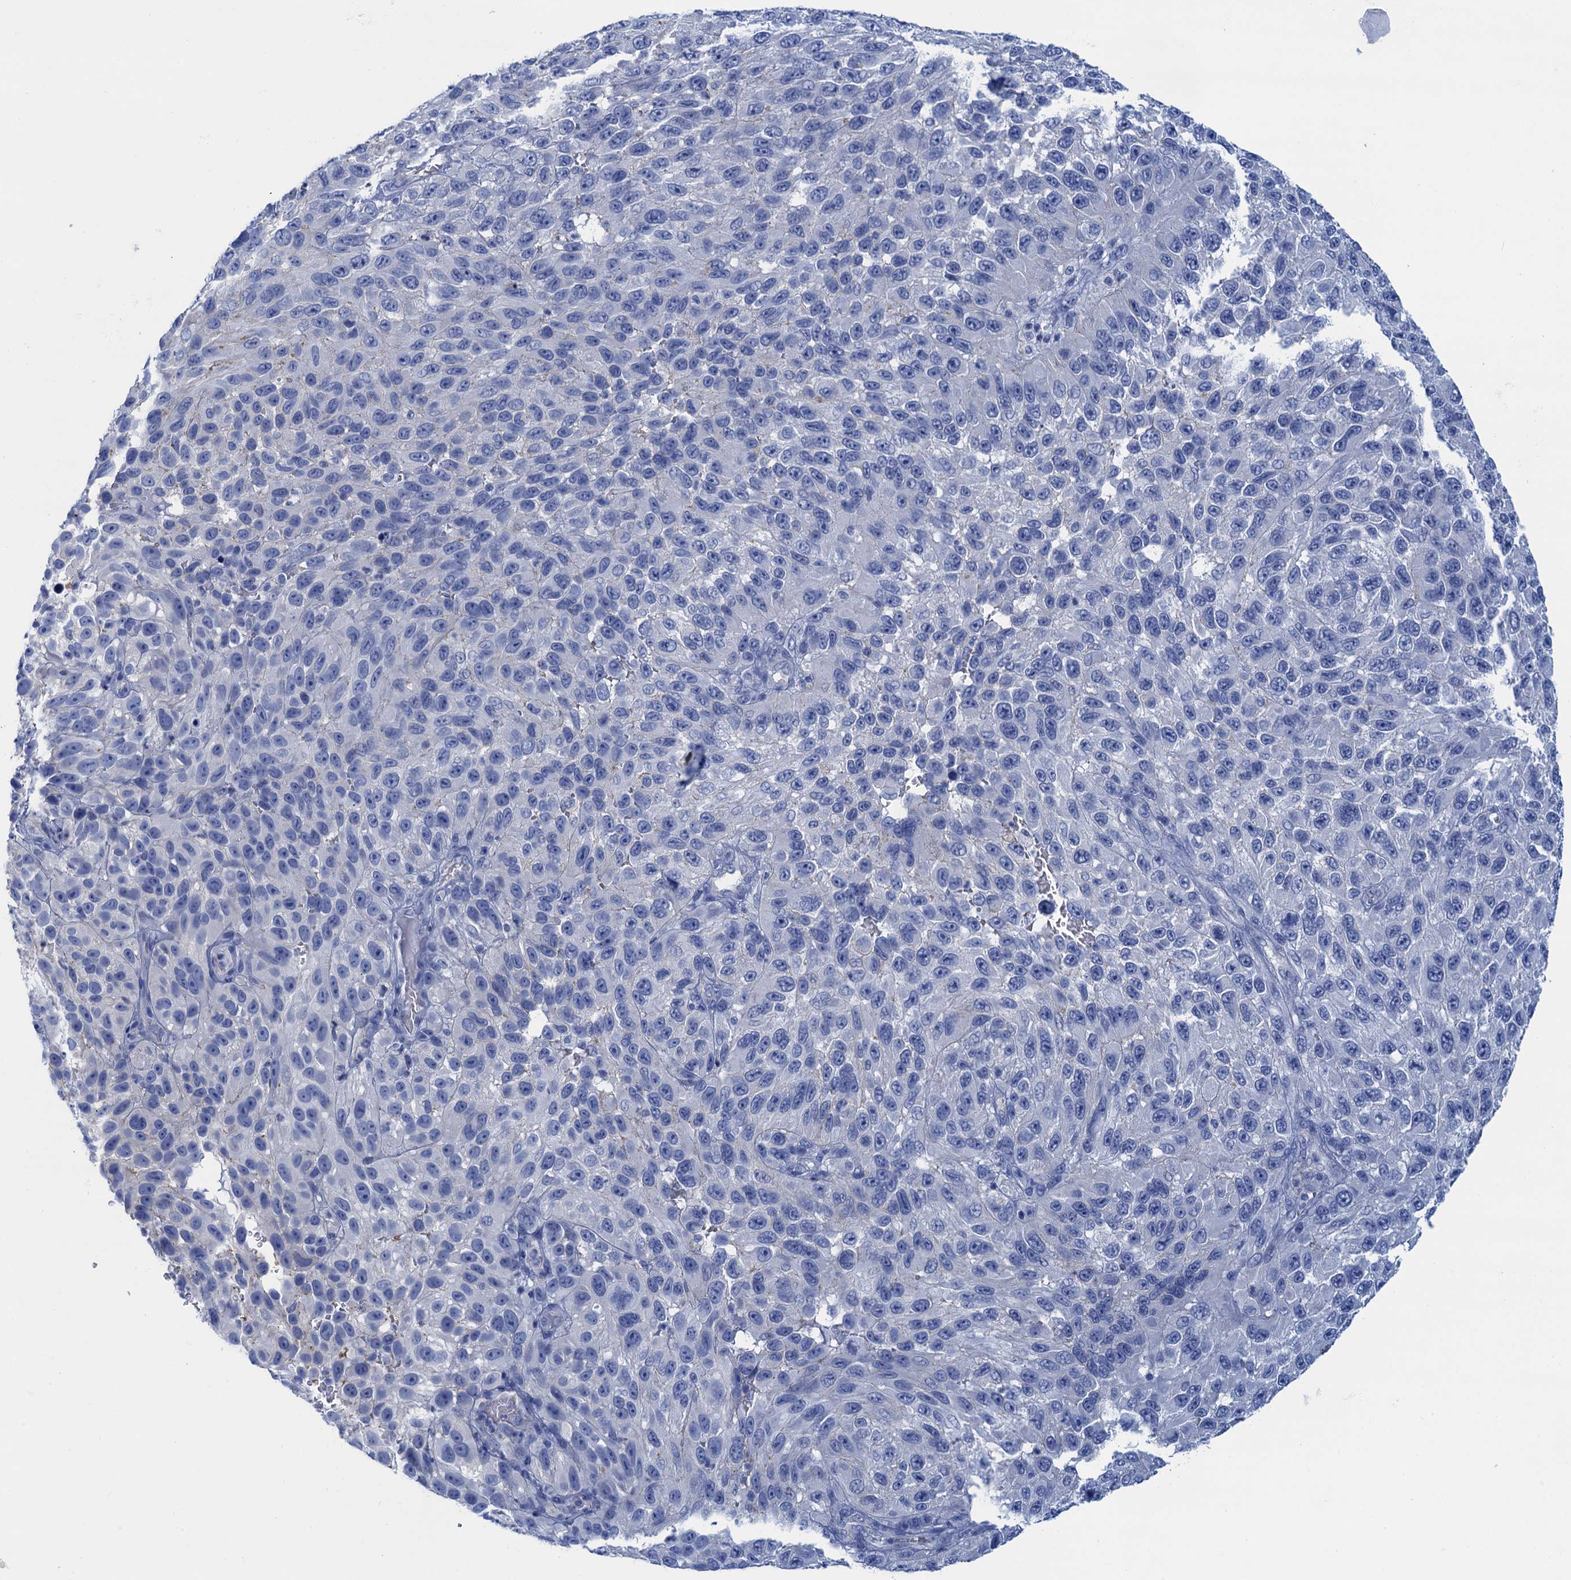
{"staining": {"intensity": "negative", "quantity": "none", "location": "none"}, "tissue": "melanoma", "cell_type": "Tumor cells", "image_type": "cancer", "snomed": [{"axis": "morphology", "description": "Malignant melanoma, NOS"}, {"axis": "topography", "description": "Skin"}], "caption": "High magnification brightfield microscopy of malignant melanoma stained with DAB (3,3'-diaminobenzidine) (brown) and counterstained with hematoxylin (blue): tumor cells show no significant positivity.", "gene": "CALML5", "patient": {"sex": "female", "age": 96}}